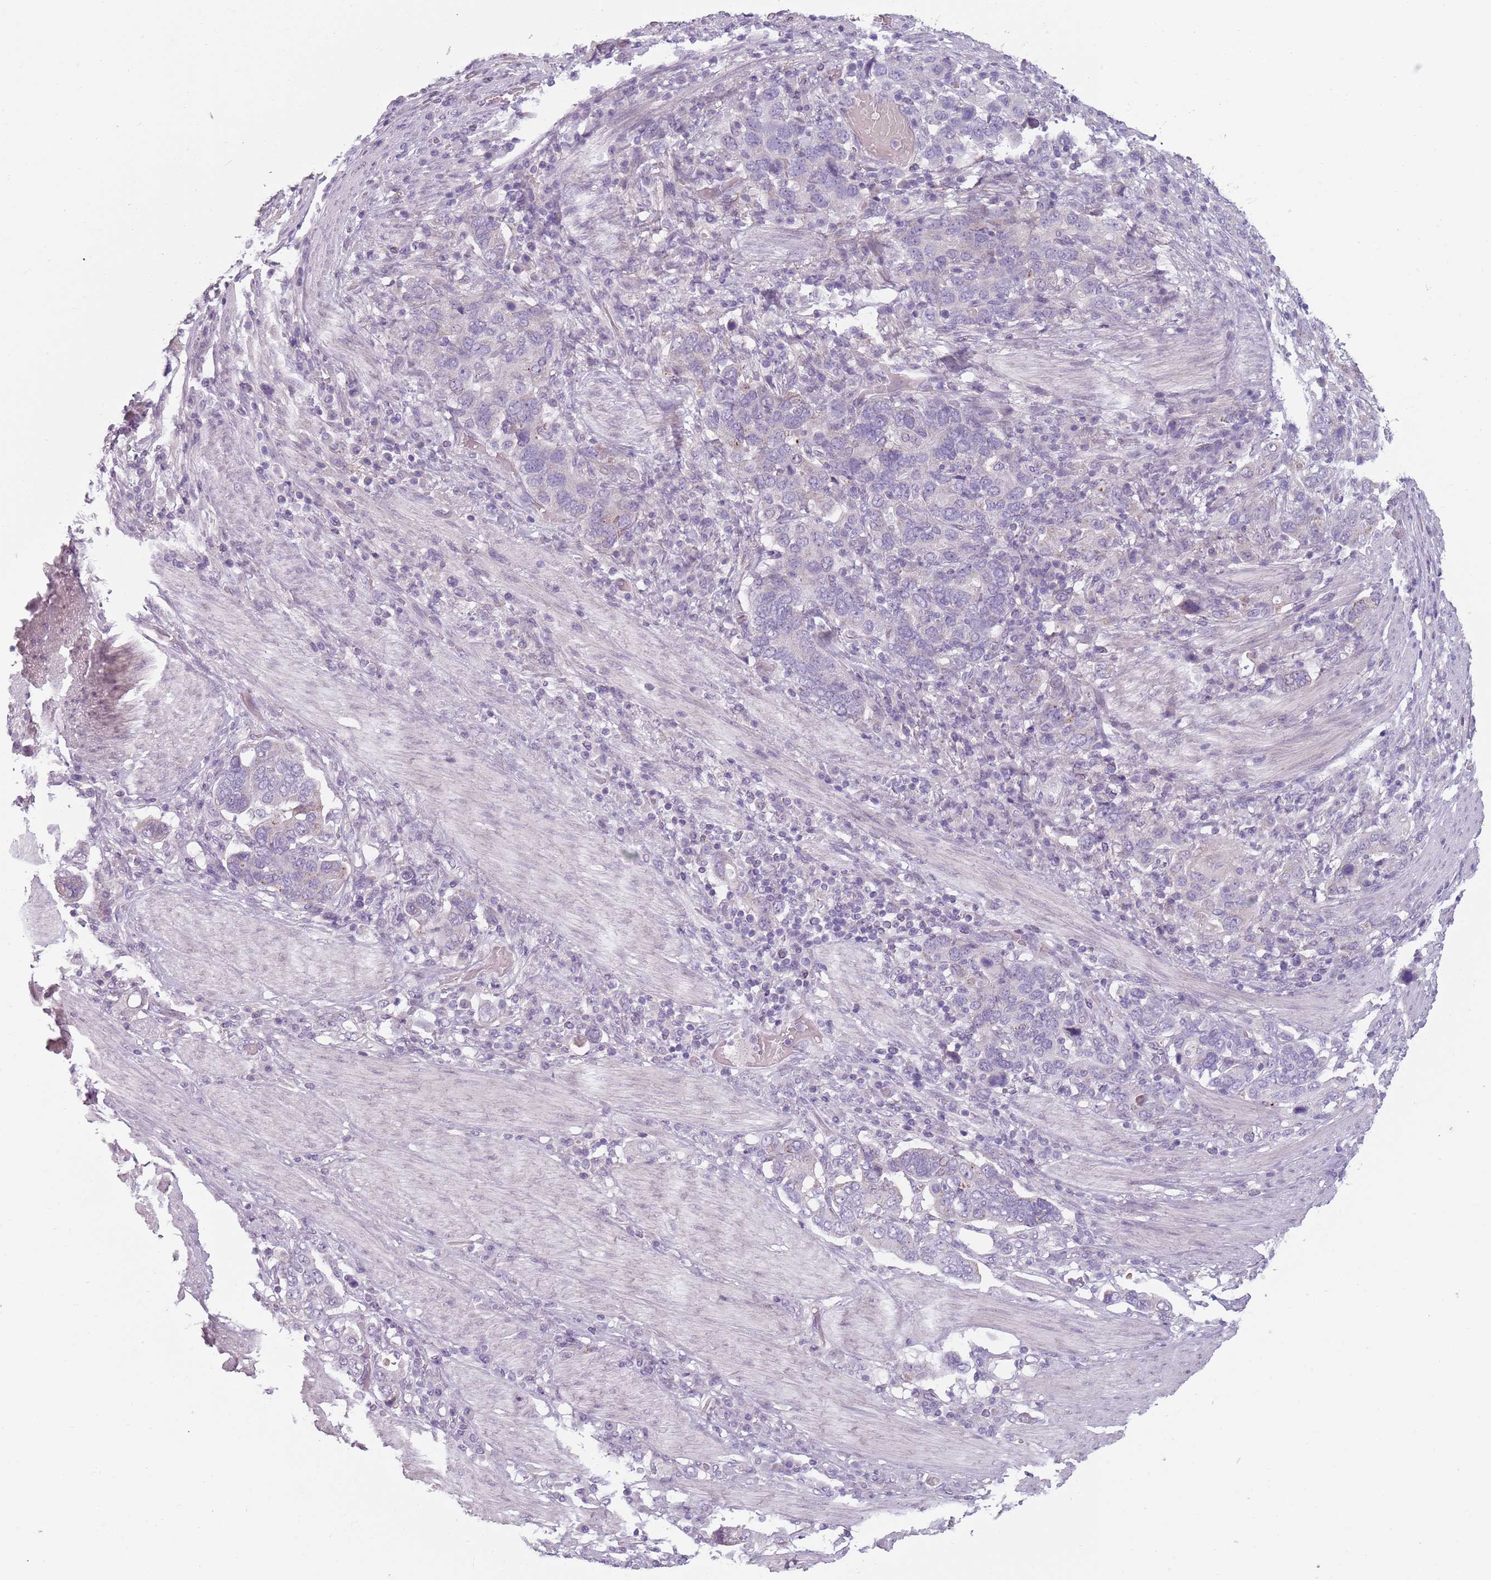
{"staining": {"intensity": "negative", "quantity": "none", "location": "none"}, "tissue": "stomach cancer", "cell_type": "Tumor cells", "image_type": "cancer", "snomed": [{"axis": "morphology", "description": "Adenocarcinoma, NOS"}, {"axis": "topography", "description": "Stomach, upper"}, {"axis": "topography", "description": "Stomach"}], "caption": "This is a photomicrograph of immunohistochemistry staining of stomach adenocarcinoma, which shows no expression in tumor cells.", "gene": "MEGF8", "patient": {"sex": "male", "age": 62}}